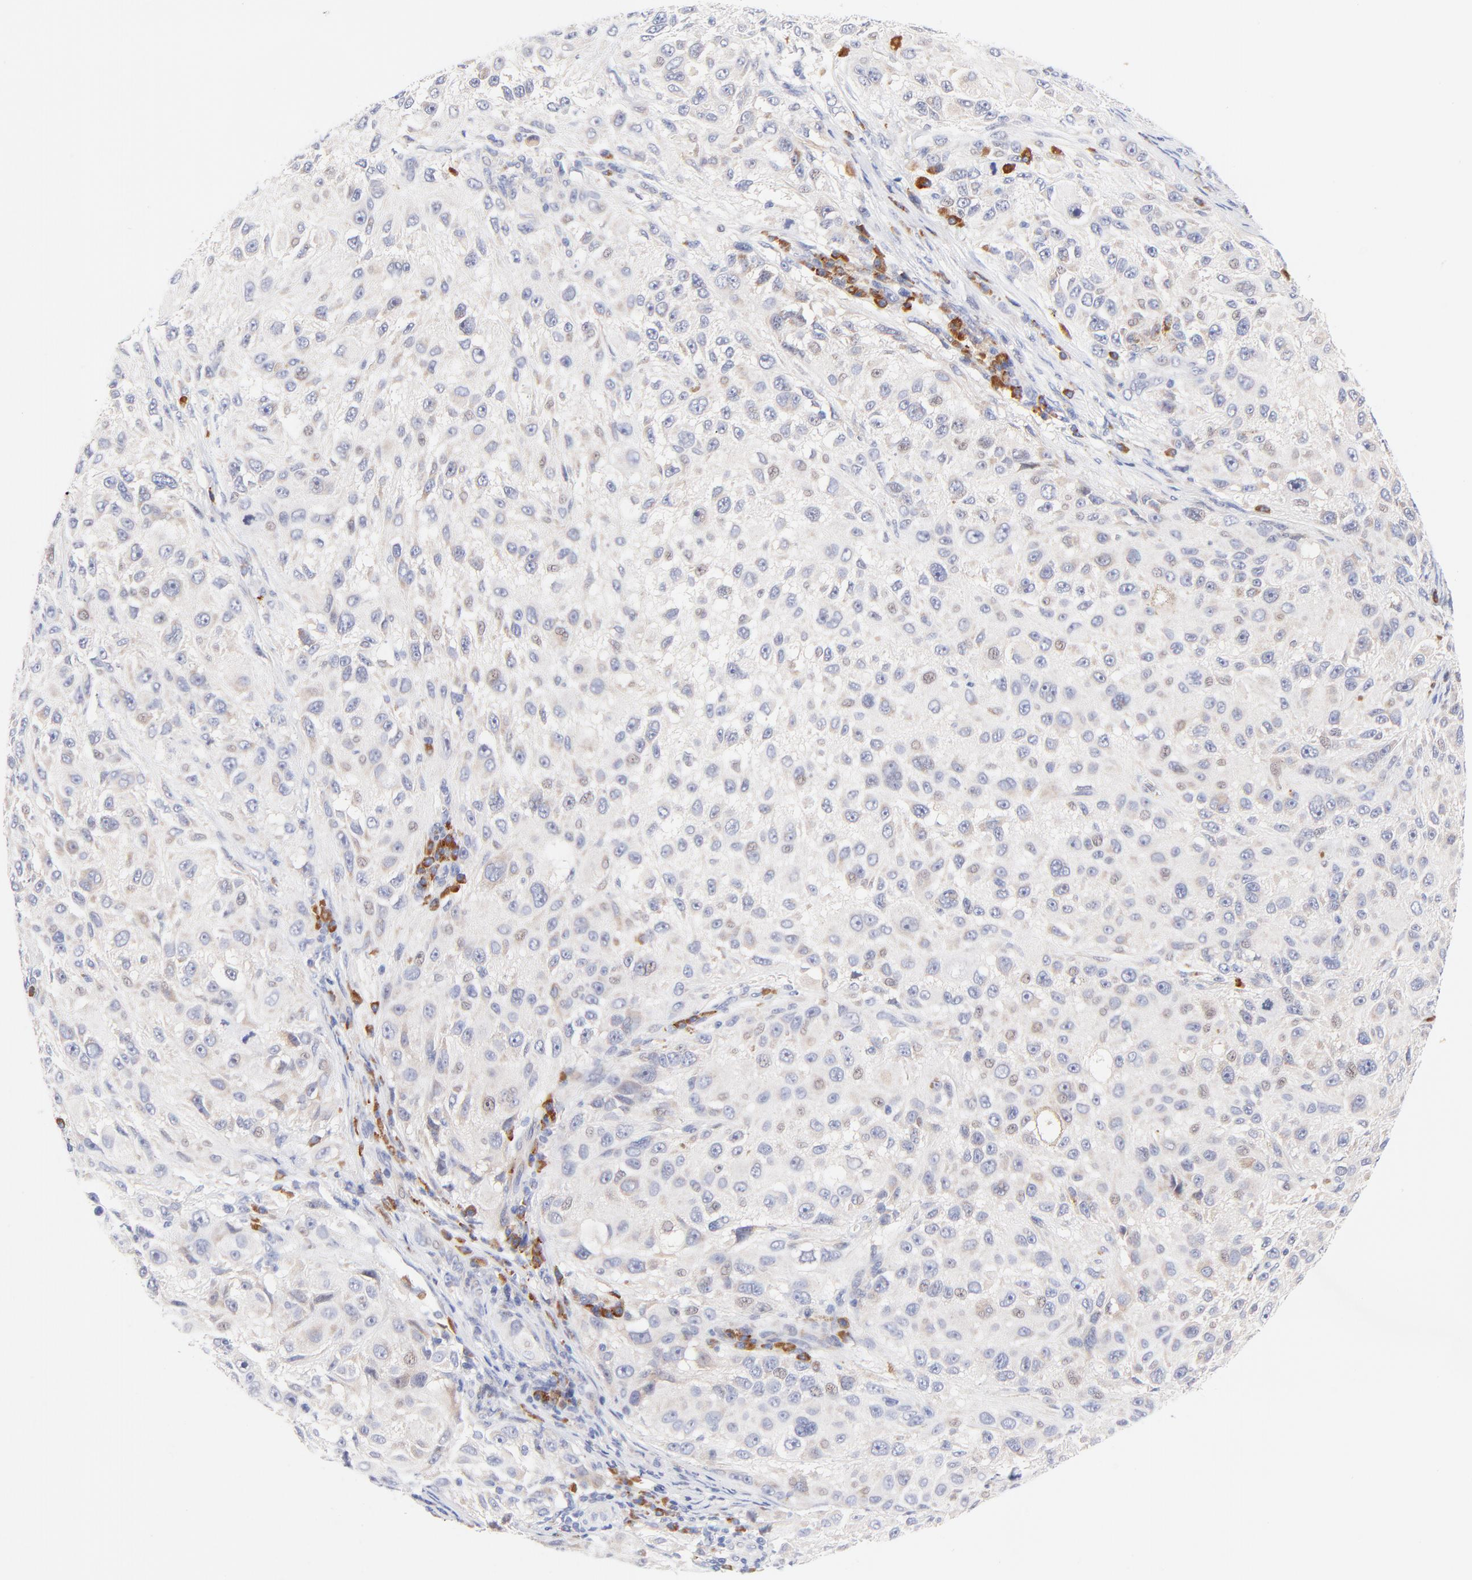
{"staining": {"intensity": "negative", "quantity": "none", "location": "none"}, "tissue": "melanoma", "cell_type": "Tumor cells", "image_type": "cancer", "snomed": [{"axis": "morphology", "description": "Necrosis, NOS"}, {"axis": "morphology", "description": "Malignant melanoma, NOS"}, {"axis": "topography", "description": "Skin"}], "caption": "Immunohistochemical staining of human malignant melanoma shows no significant positivity in tumor cells. (DAB immunohistochemistry (IHC), high magnification).", "gene": "AFF2", "patient": {"sex": "female", "age": 87}}